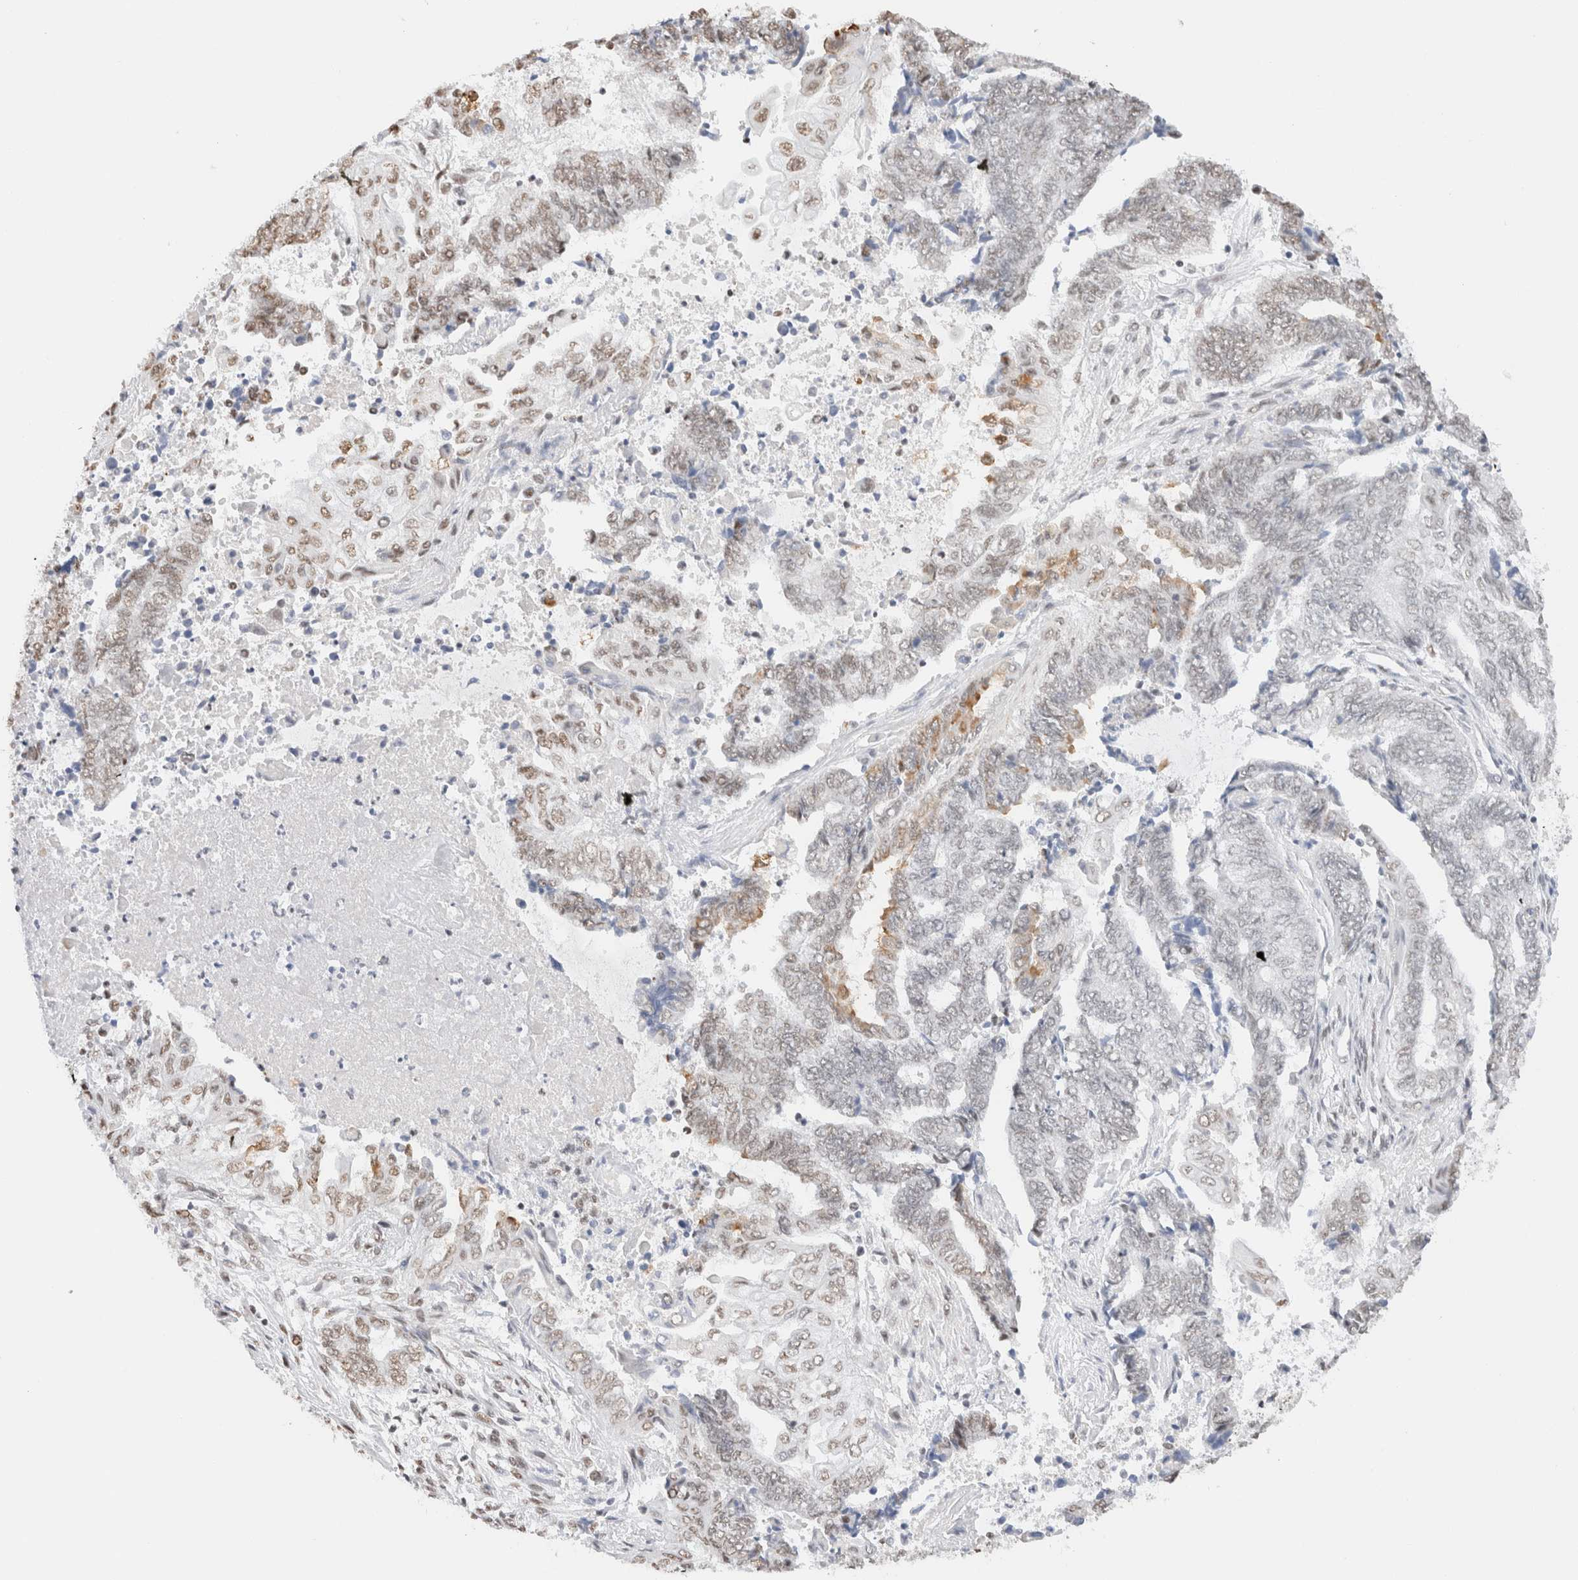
{"staining": {"intensity": "moderate", "quantity": "<25%", "location": "cytoplasmic/membranous,nuclear"}, "tissue": "endometrial cancer", "cell_type": "Tumor cells", "image_type": "cancer", "snomed": [{"axis": "morphology", "description": "Adenocarcinoma, NOS"}, {"axis": "topography", "description": "Uterus"}, {"axis": "topography", "description": "Endometrium"}], "caption": "Approximately <25% of tumor cells in endometrial cancer (adenocarcinoma) show moderate cytoplasmic/membranous and nuclear protein expression as visualized by brown immunohistochemical staining.", "gene": "SUPT3H", "patient": {"sex": "female", "age": 70}}